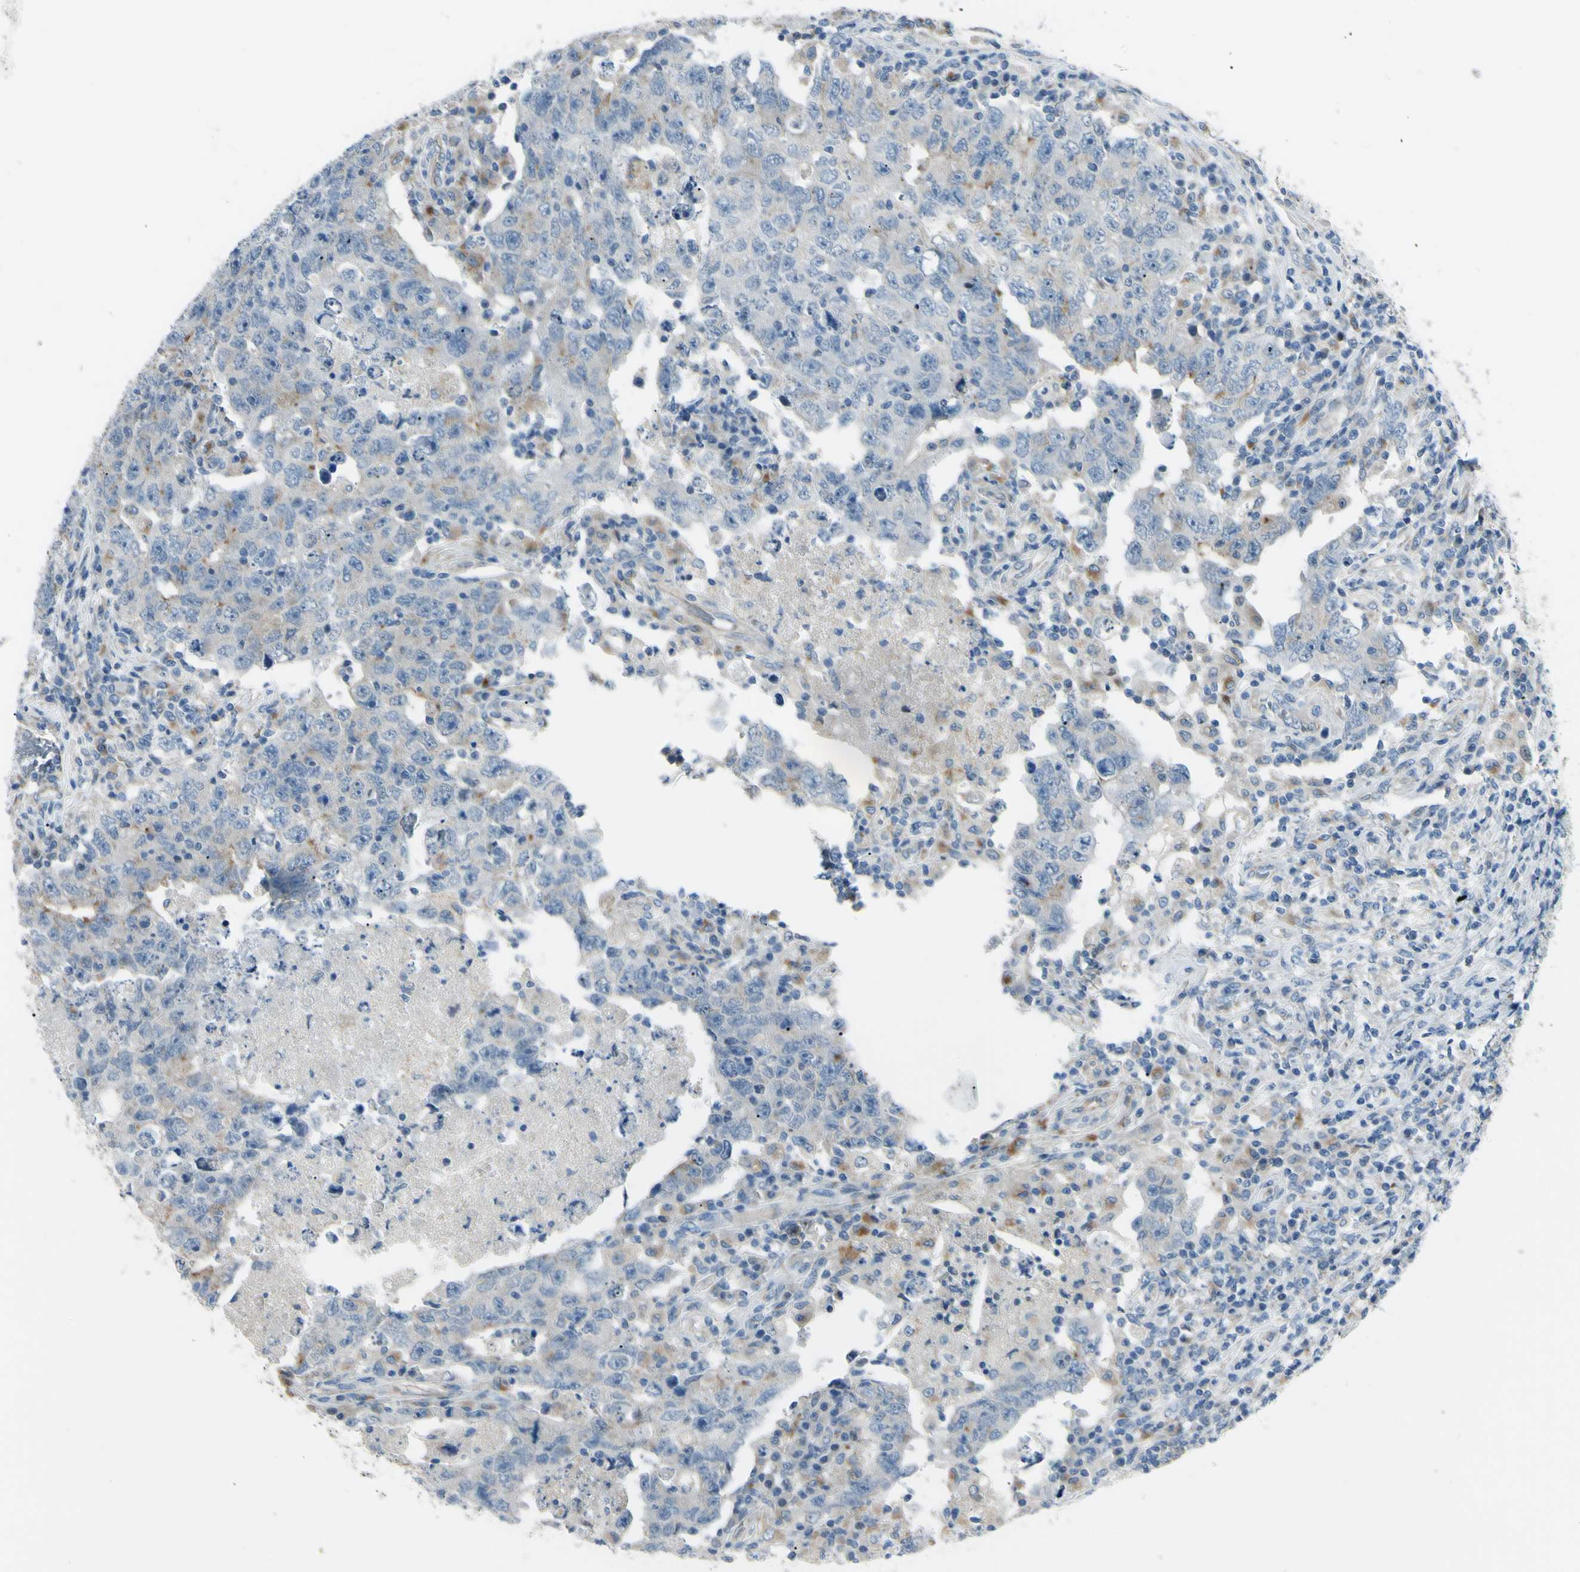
{"staining": {"intensity": "weak", "quantity": "<25%", "location": "cytoplasmic/membranous"}, "tissue": "testis cancer", "cell_type": "Tumor cells", "image_type": "cancer", "snomed": [{"axis": "morphology", "description": "Carcinoma, Embryonal, NOS"}, {"axis": "topography", "description": "Testis"}], "caption": "Micrograph shows no significant protein expression in tumor cells of testis cancer (embryonal carcinoma).", "gene": "LMTK2", "patient": {"sex": "male", "age": 26}}